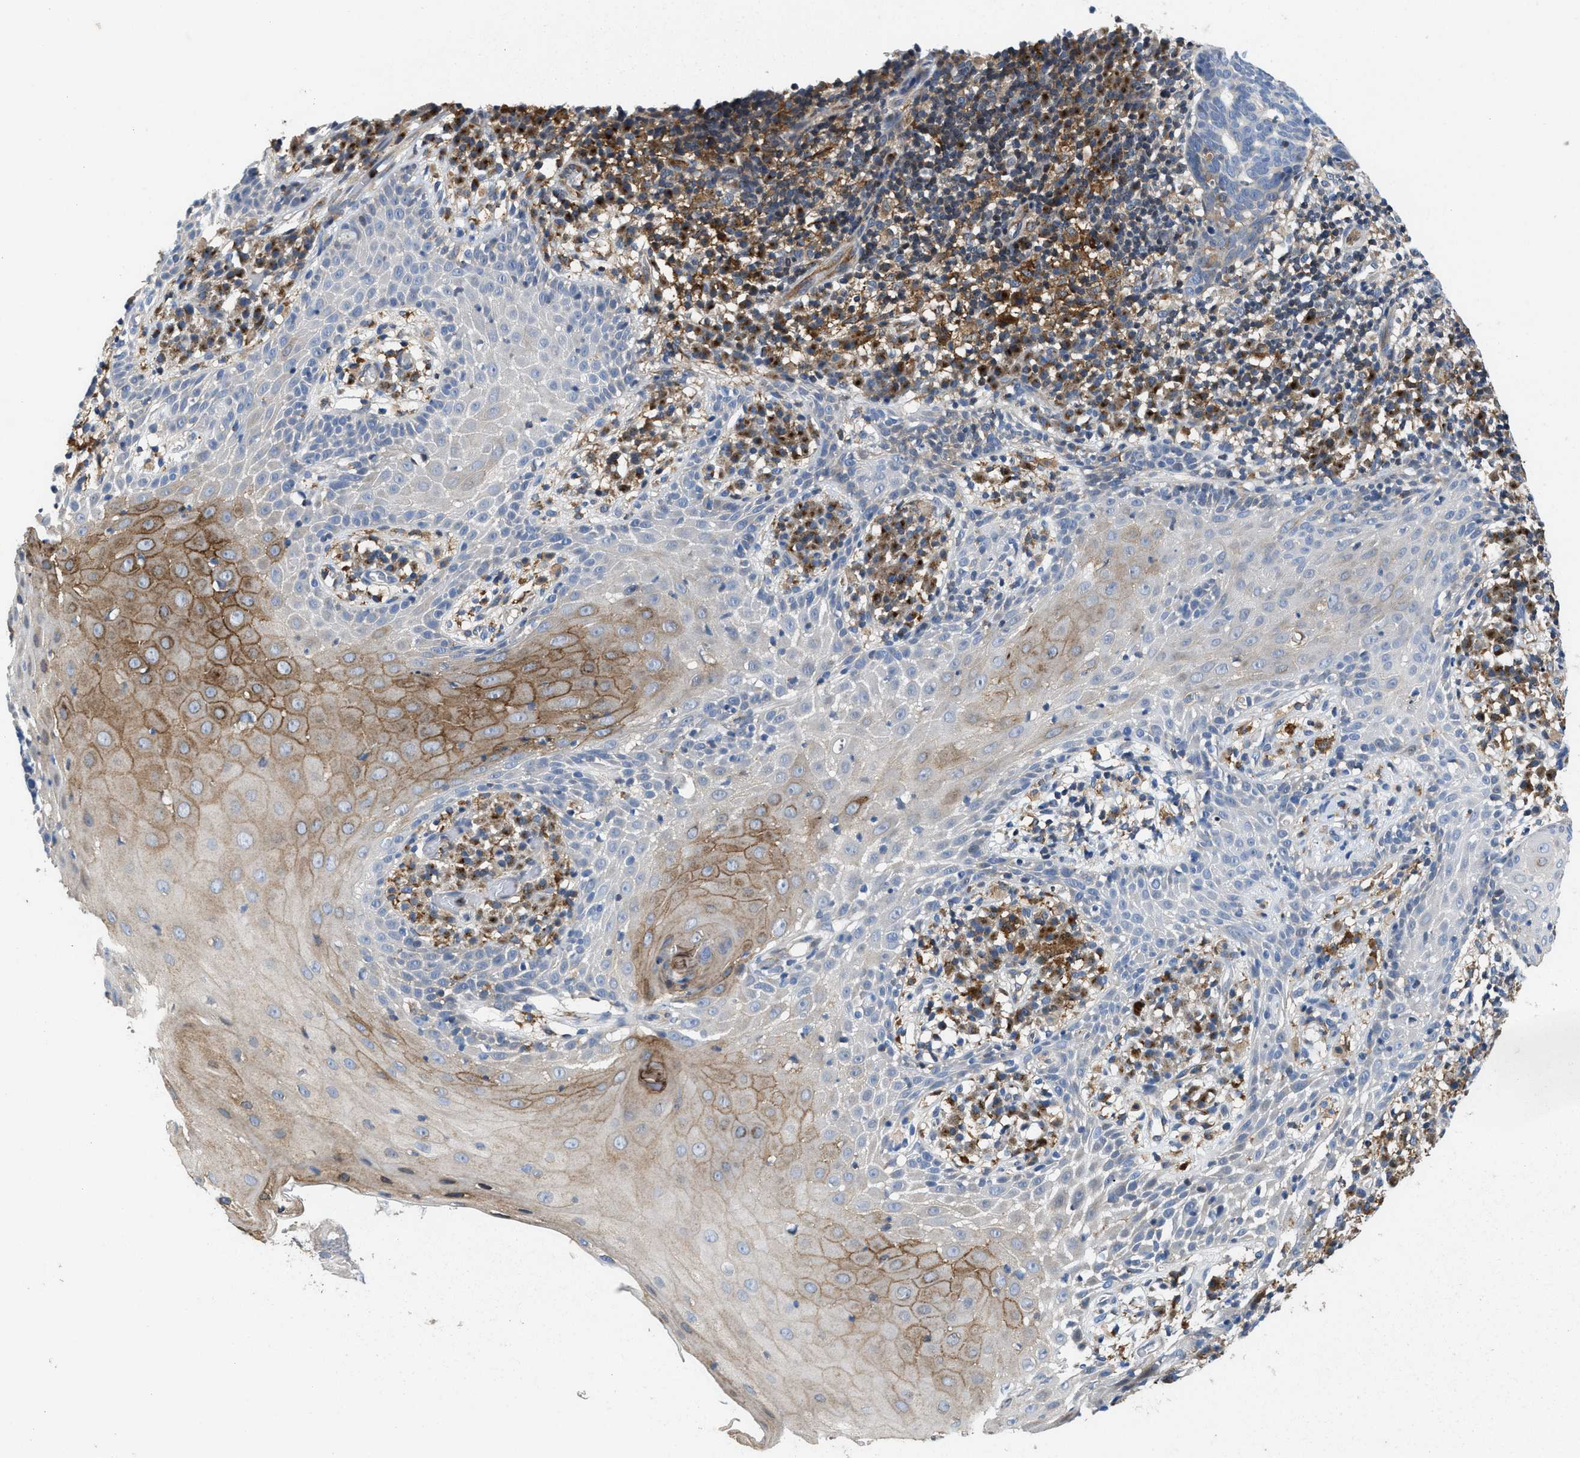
{"staining": {"intensity": "negative", "quantity": "none", "location": "none"}, "tissue": "skin cancer", "cell_type": "Tumor cells", "image_type": "cancer", "snomed": [{"axis": "morphology", "description": "Basal cell carcinoma"}, {"axis": "topography", "description": "Skin"}], "caption": "High magnification brightfield microscopy of skin cancer stained with DAB (brown) and counterstained with hematoxylin (blue): tumor cells show no significant positivity. (Immunohistochemistry (ihc), brightfield microscopy, high magnification).", "gene": "ENPP4", "patient": {"sex": "male", "age": 85}}